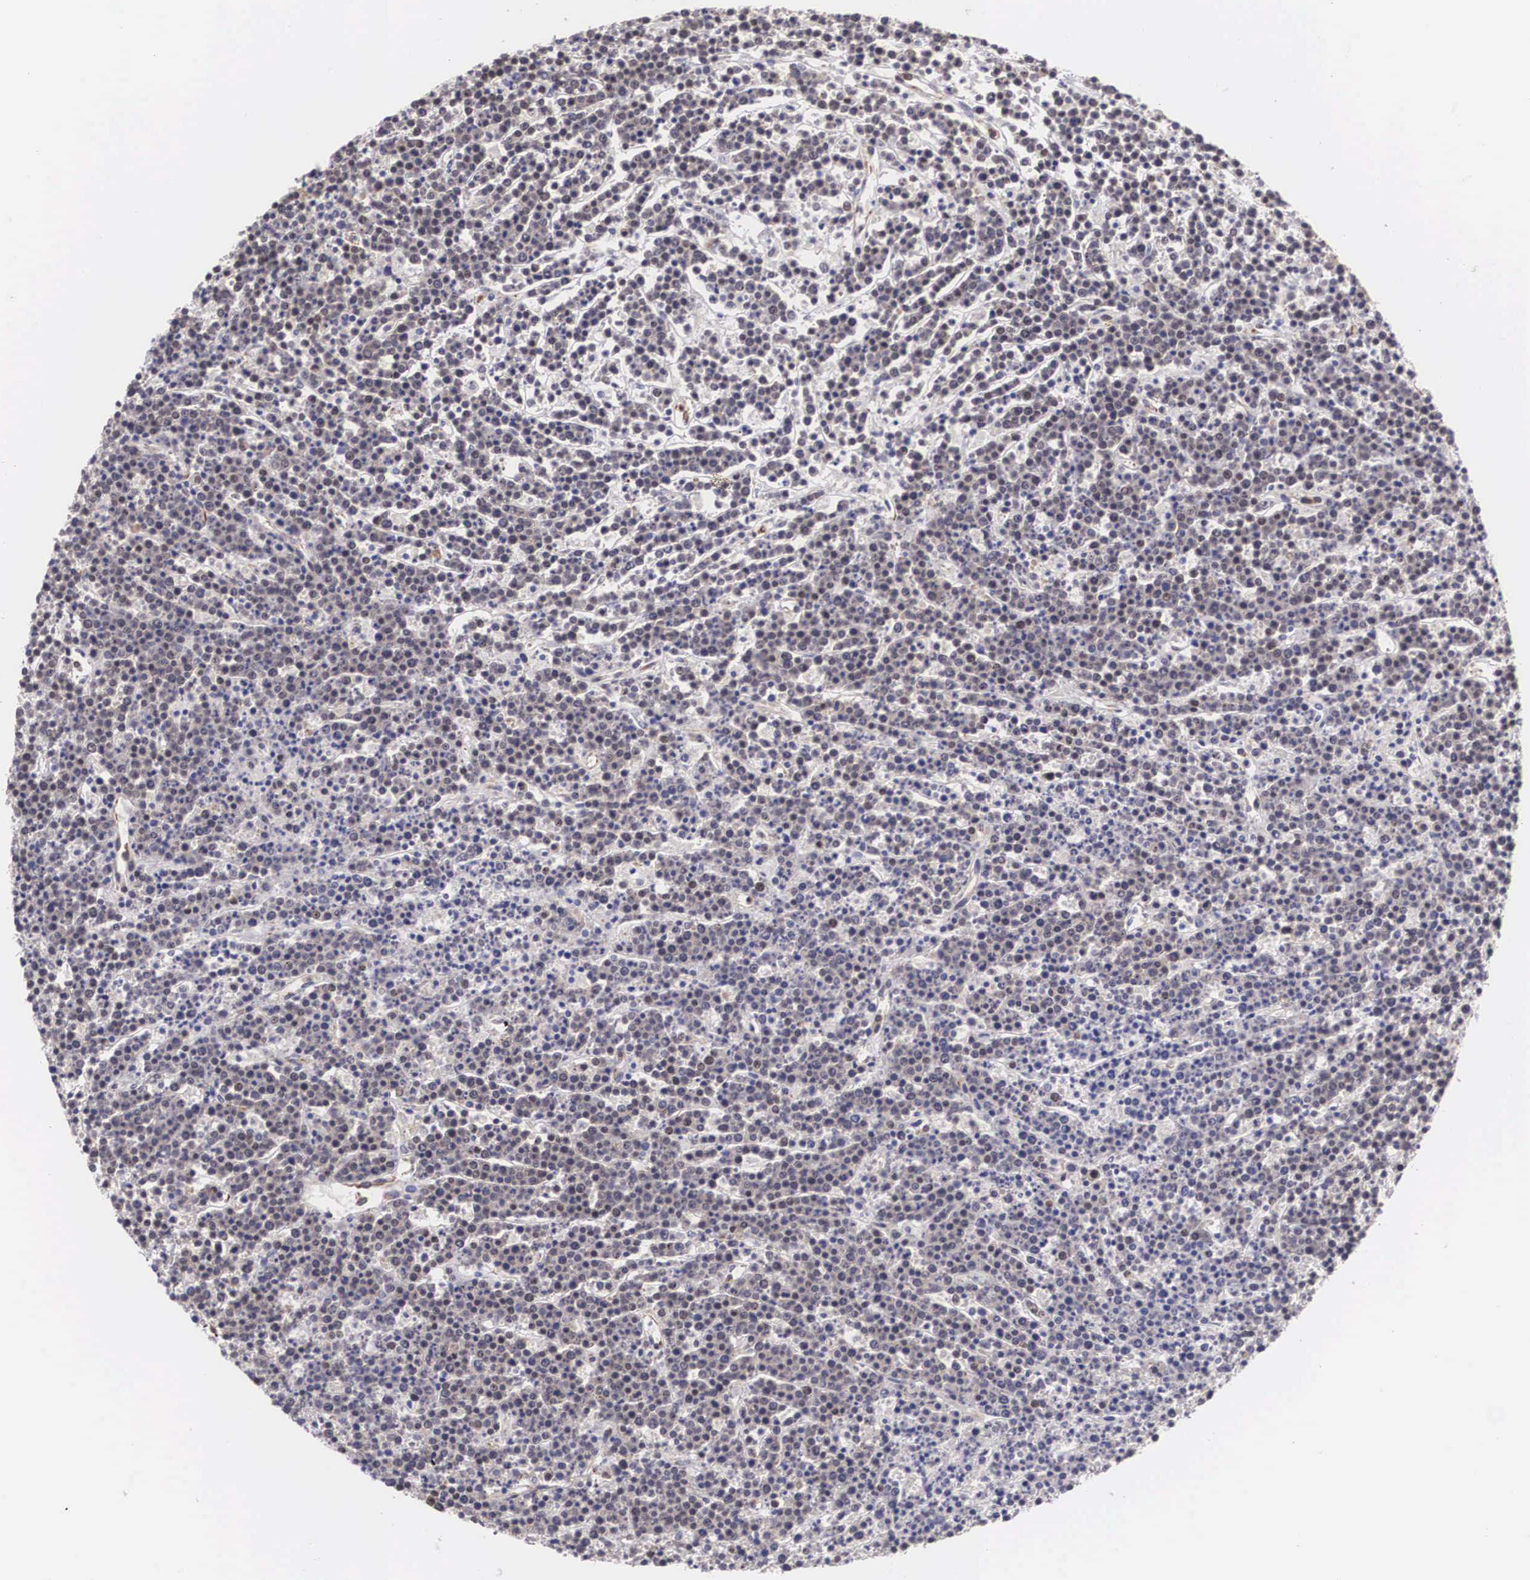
{"staining": {"intensity": "negative", "quantity": "none", "location": "none"}, "tissue": "lymphoma", "cell_type": "Tumor cells", "image_type": "cancer", "snomed": [{"axis": "morphology", "description": "Malignant lymphoma, non-Hodgkin's type, High grade"}, {"axis": "topography", "description": "Ovary"}], "caption": "This is an IHC photomicrograph of malignant lymphoma, non-Hodgkin's type (high-grade). There is no staining in tumor cells.", "gene": "MORC2", "patient": {"sex": "female", "age": 56}}